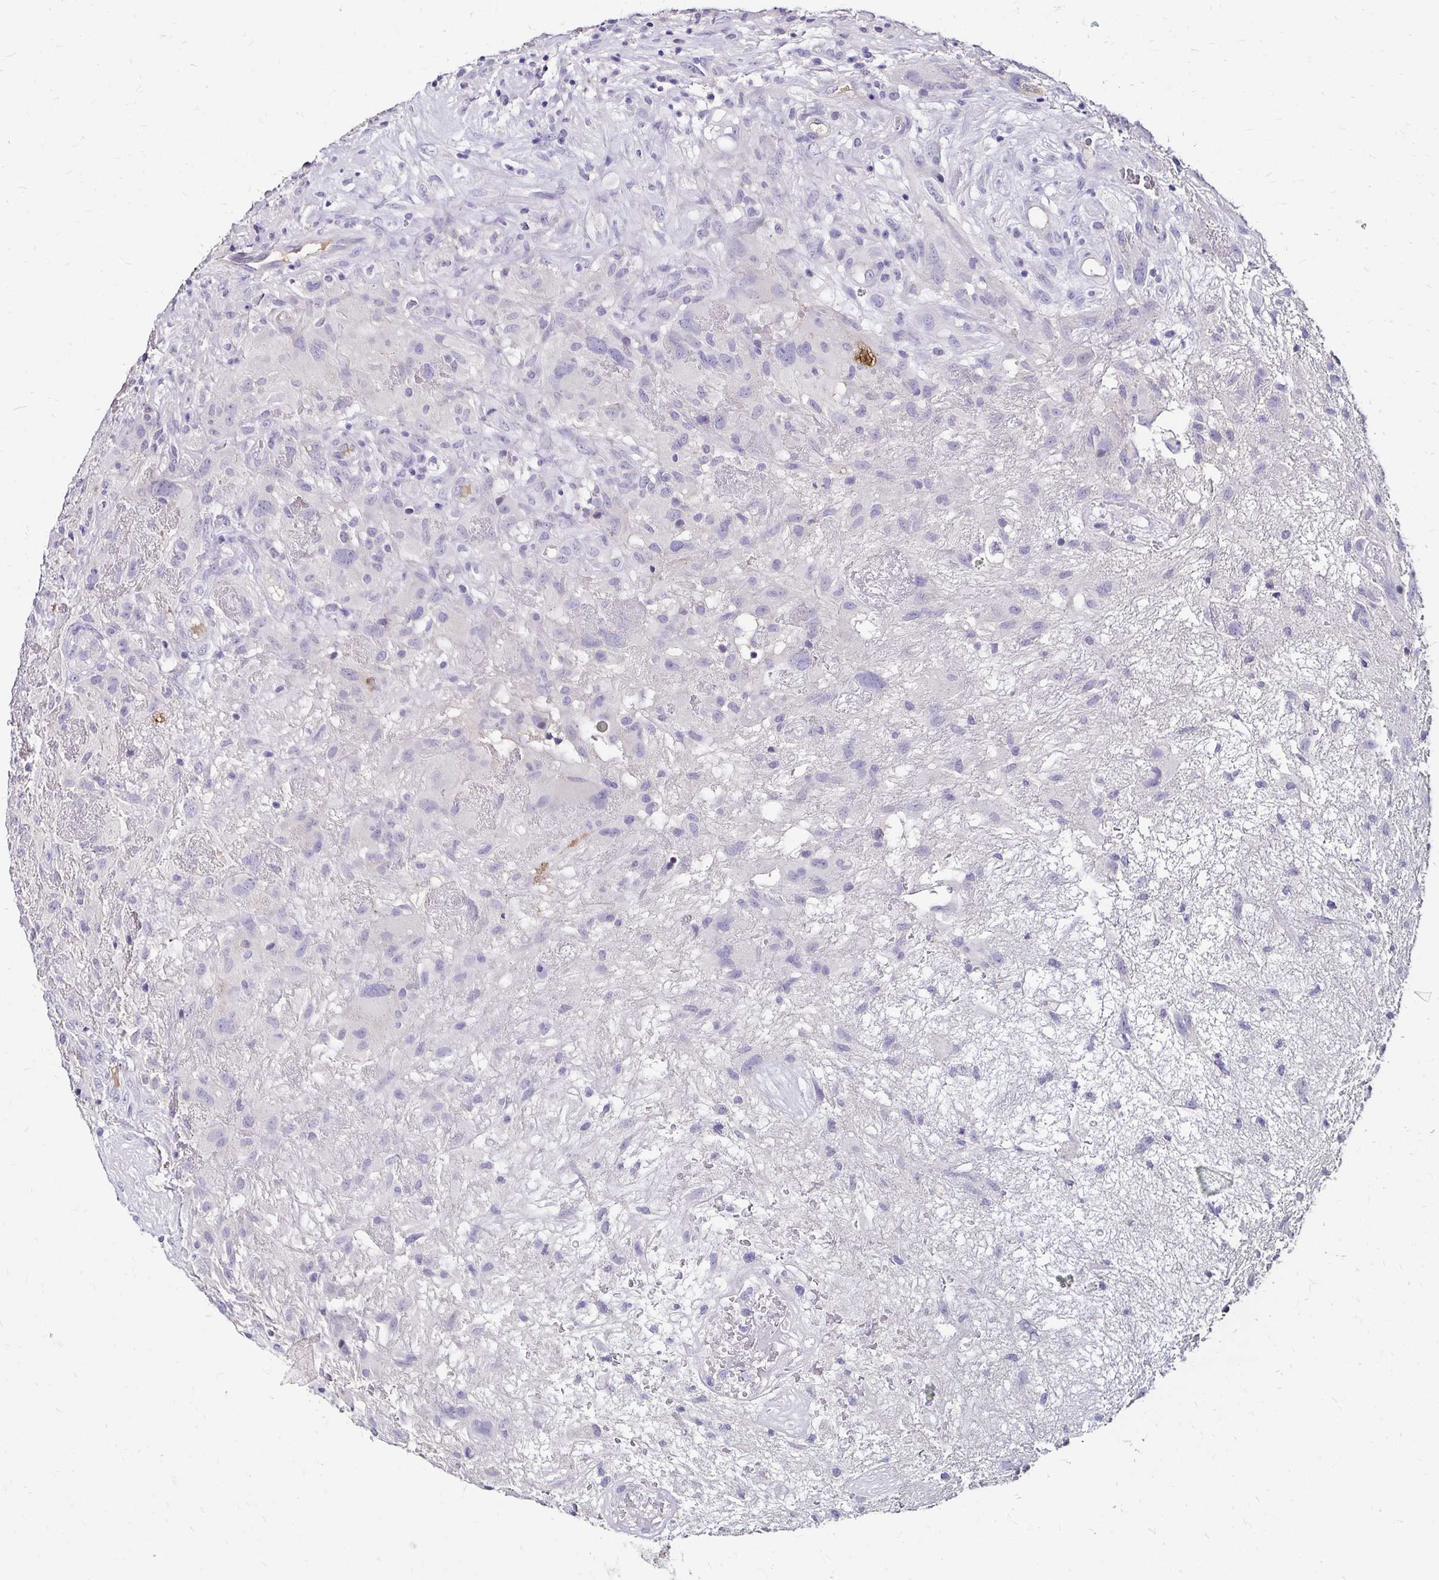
{"staining": {"intensity": "negative", "quantity": "none", "location": "none"}, "tissue": "glioma", "cell_type": "Tumor cells", "image_type": "cancer", "snomed": [{"axis": "morphology", "description": "Glioma, malignant, High grade"}, {"axis": "topography", "description": "Brain"}], "caption": "Tumor cells are negative for brown protein staining in malignant glioma (high-grade).", "gene": "SCG3", "patient": {"sex": "male", "age": 46}}